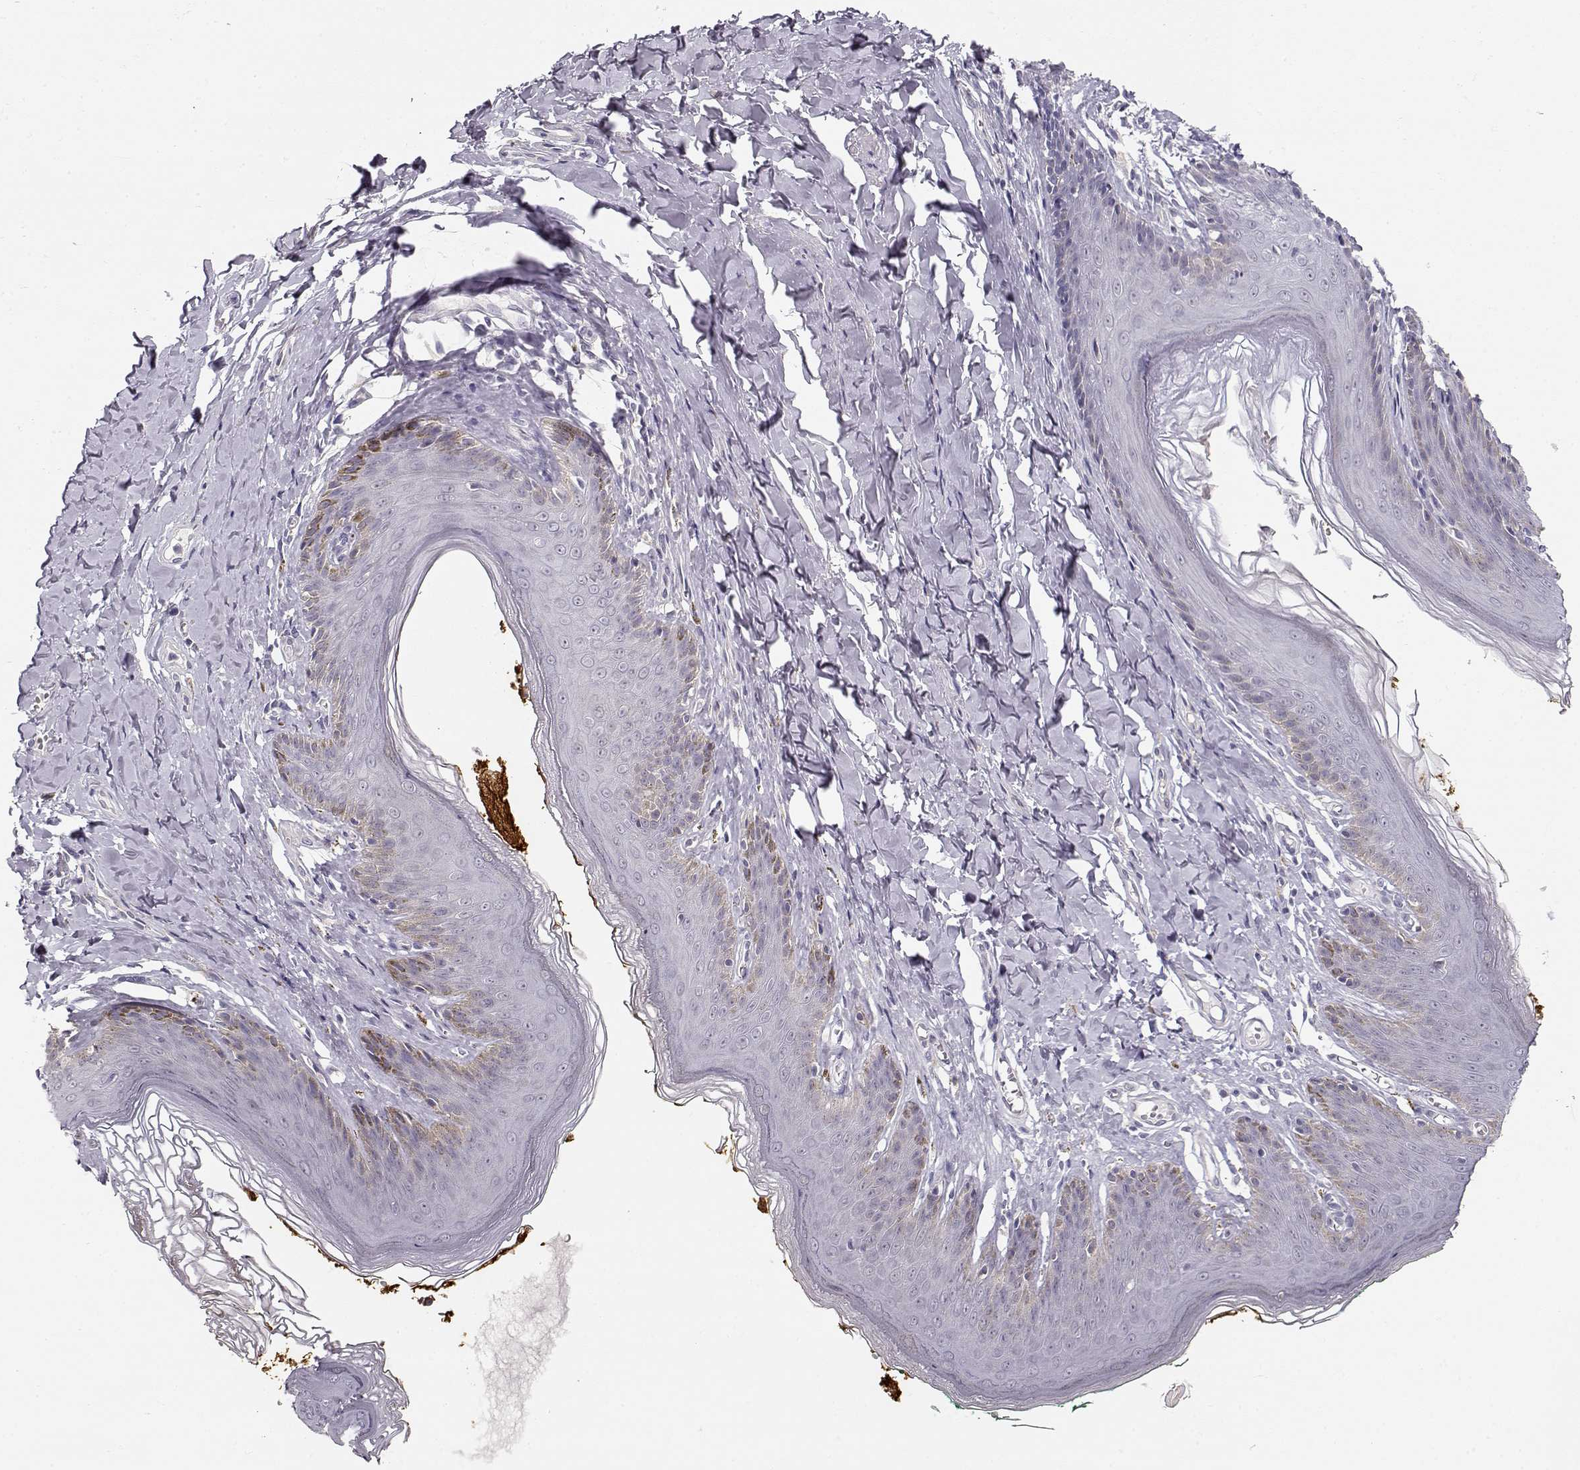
{"staining": {"intensity": "negative", "quantity": "none", "location": "none"}, "tissue": "skin", "cell_type": "Epidermal cells", "image_type": "normal", "snomed": [{"axis": "morphology", "description": "Normal tissue, NOS"}, {"axis": "topography", "description": "Vulva"}, {"axis": "topography", "description": "Peripheral nerve tissue"}], "caption": "The photomicrograph exhibits no staining of epidermal cells in normal skin.", "gene": "TTC26", "patient": {"sex": "female", "age": 66}}